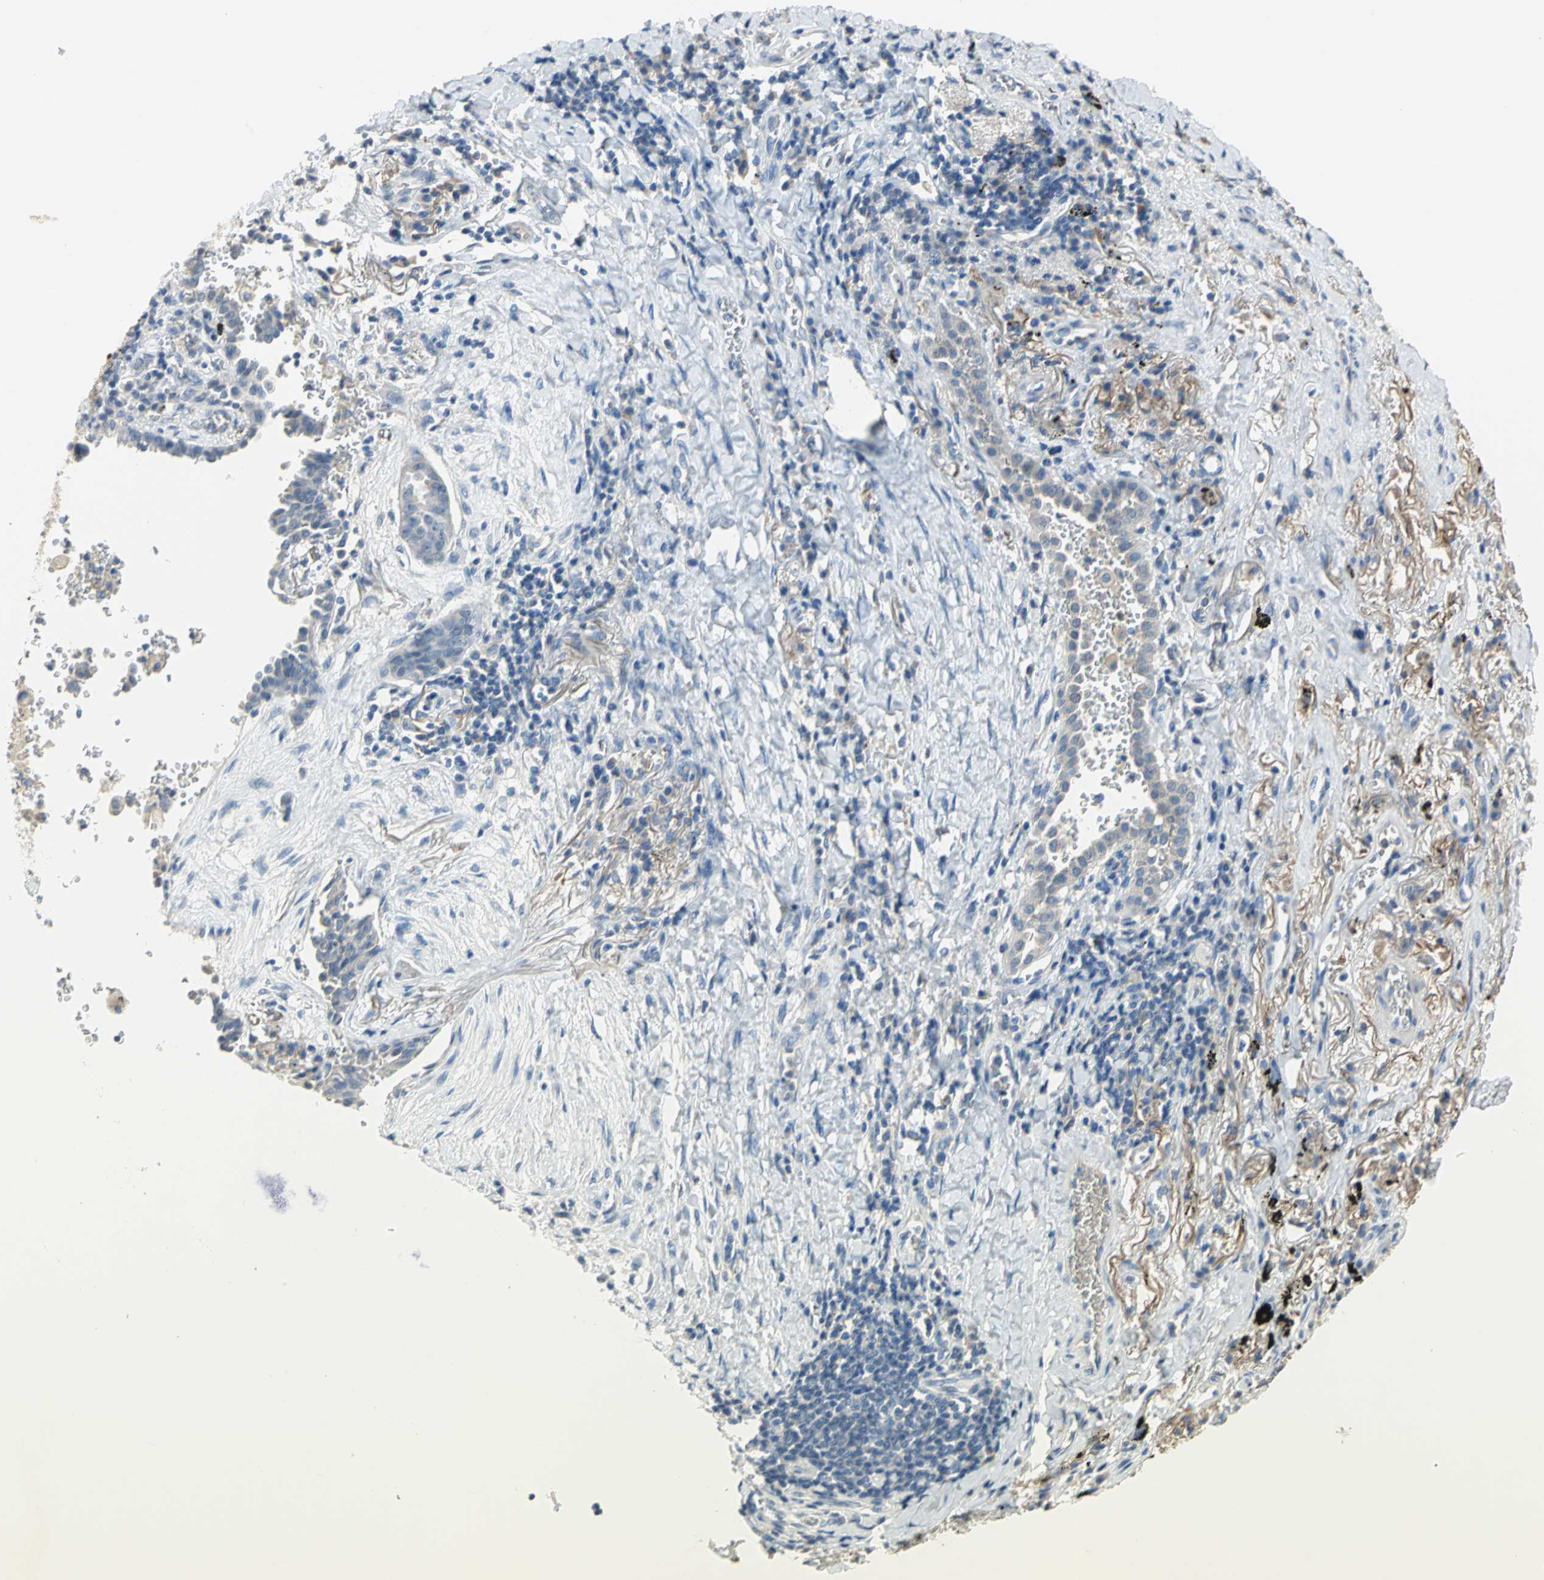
{"staining": {"intensity": "weak", "quantity": "25%-75%", "location": "cytoplasmic/membranous"}, "tissue": "lung cancer", "cell_type": "Tumor cells", "image_type": "cancer", "snomed": [{"axis": "morphology", "description": "Adenocarcinoma, NOS"}, {"axis": "topography", "description": "Lung"}], "caption": "The histopathology image shows immunohistochemical staining of lung cancer. There is weak cytoplasmic/membranous positivity is identified in about 25%-75% of tumor cells.", "gene": "ZIC1", "patient": {"sex": "female", "age": 64}}